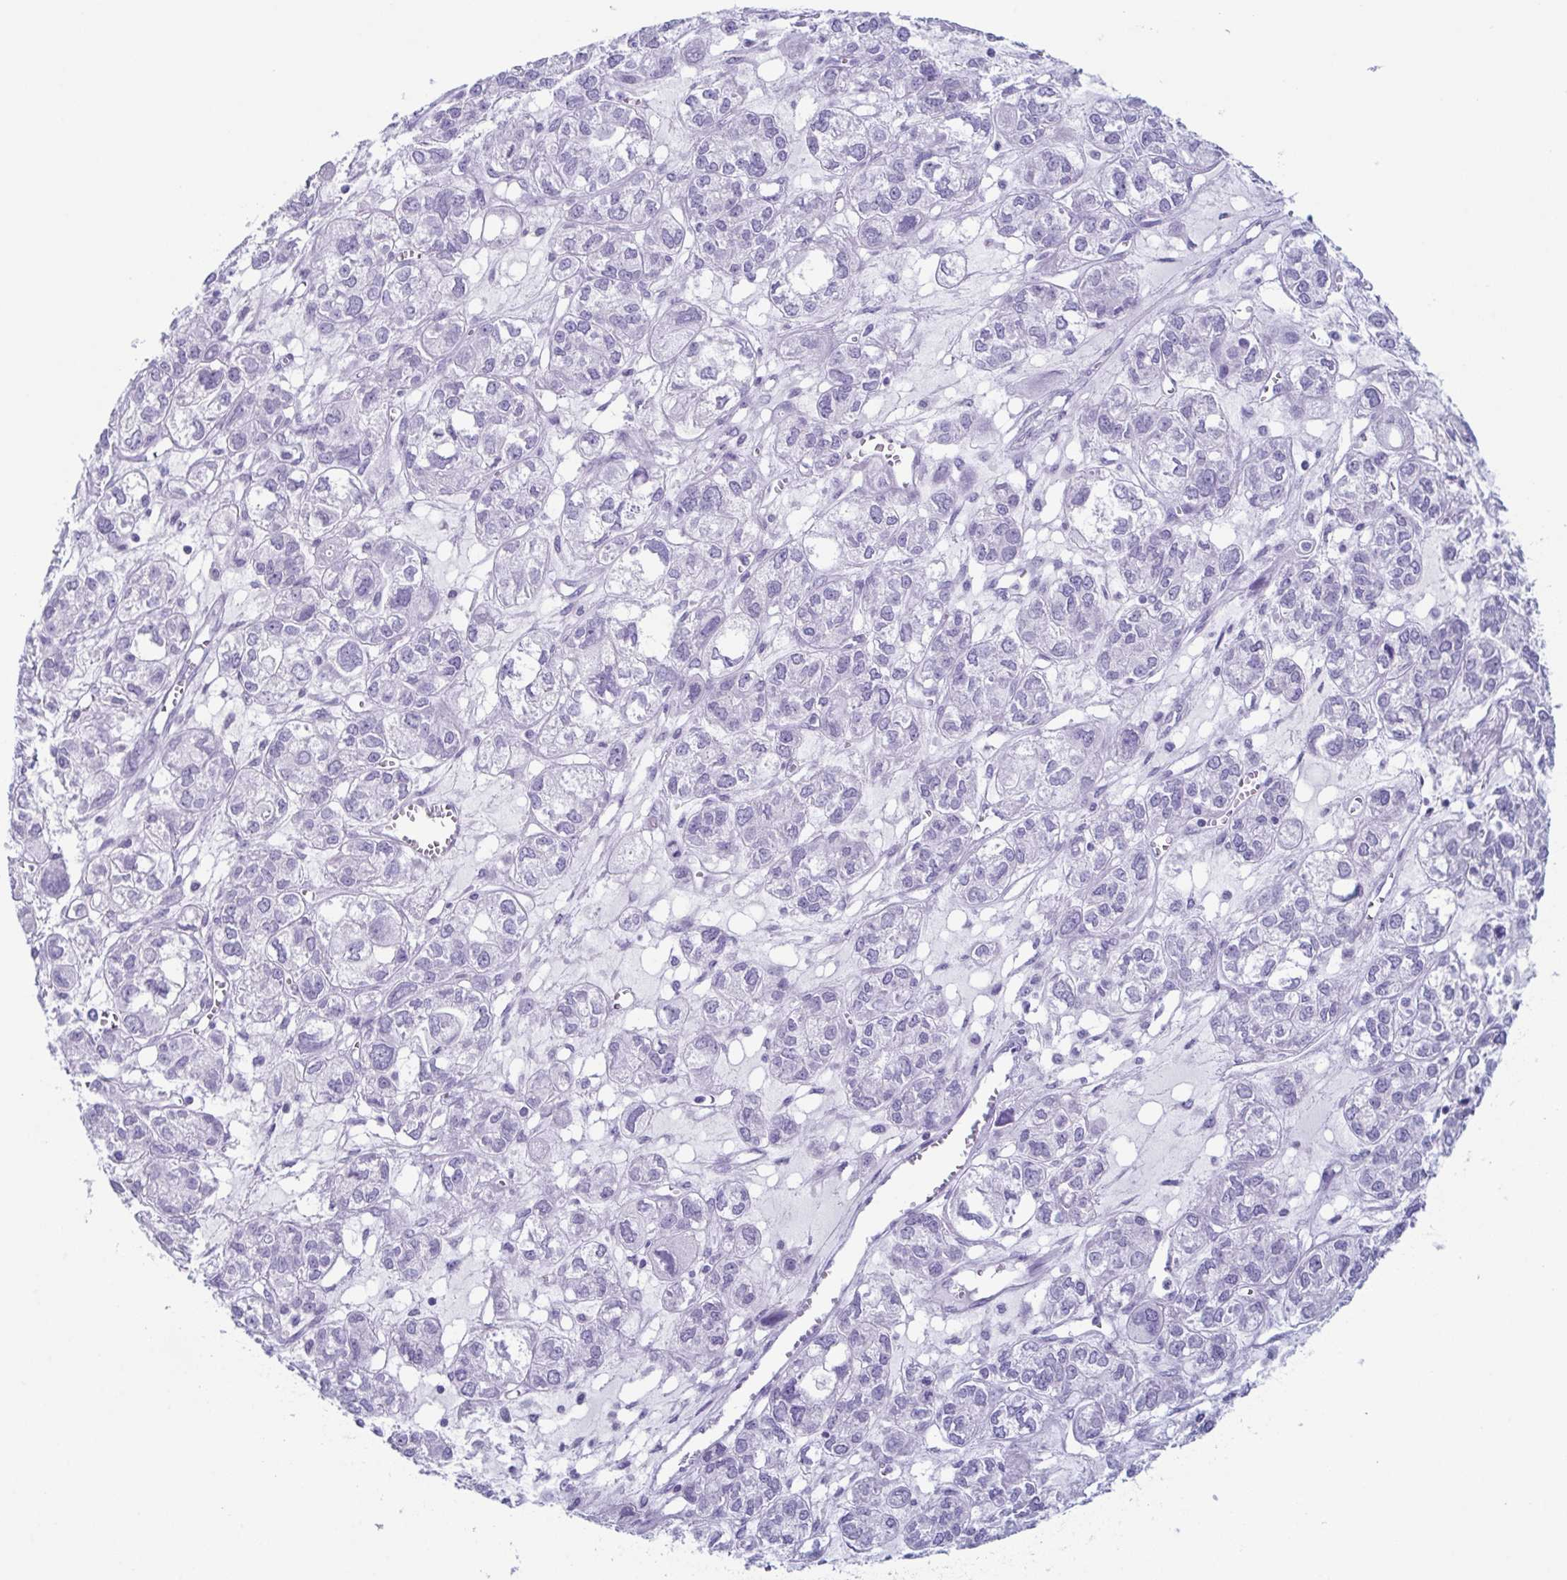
{"staining": {"intensity": "negative", "quantity": "none", "location": "none"}, "tissue": "ovarian cancer", "cell_type": "Tumor cells", "image_type": "cancer", "snomed": [{"axis": "morphology", "description": "Carcinoma, endometroid"}, {"axis": "topography", "description": "Ovary"}], "caption": "IHC of human endometroid carcinoma (ovarian) reveals no expression in tumor cells.", "gene": "ENKUR", "patient": {"sex": "female", "age": 64}}